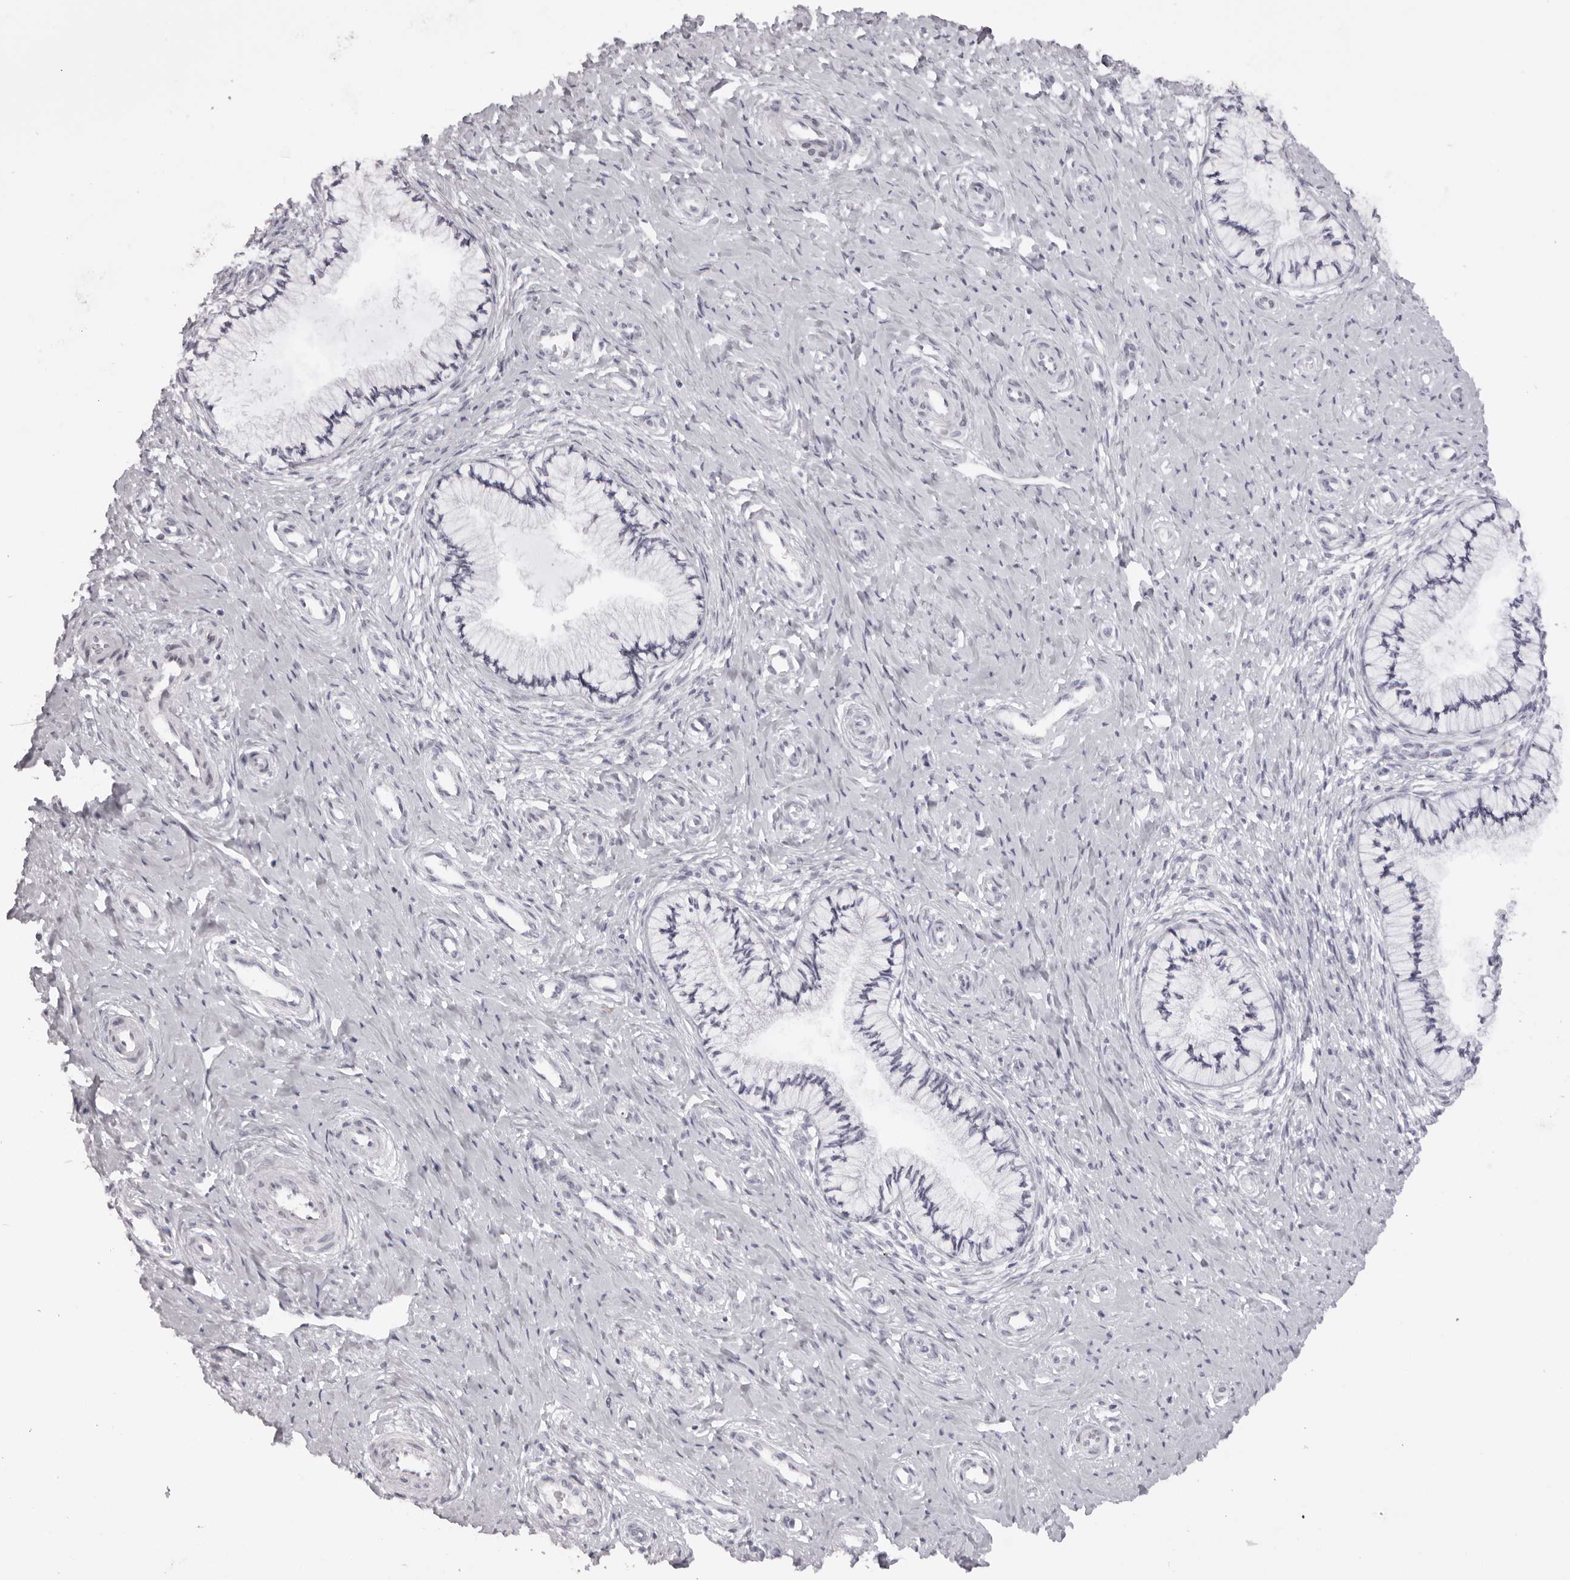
{"staining": {"intensity": "negative", "quantity": "none", "location": "none"}, "tissue": "cervix", "cell_type": "Glandular cells", "image_type": "normal", "snomed": [{"axis": "morphology", "description": "Normal tissue, NOS"}, {"axis": "topography", "description": "Cervix"}], "caption": "This image is of benign cervix stained with immunohistochemistry to label a protein in brown with the nuclei are counter-stained blue. There is no positivity in glandular cells.", "gene": "MAFK", "patient": {"sex": "female", "age": 36}}